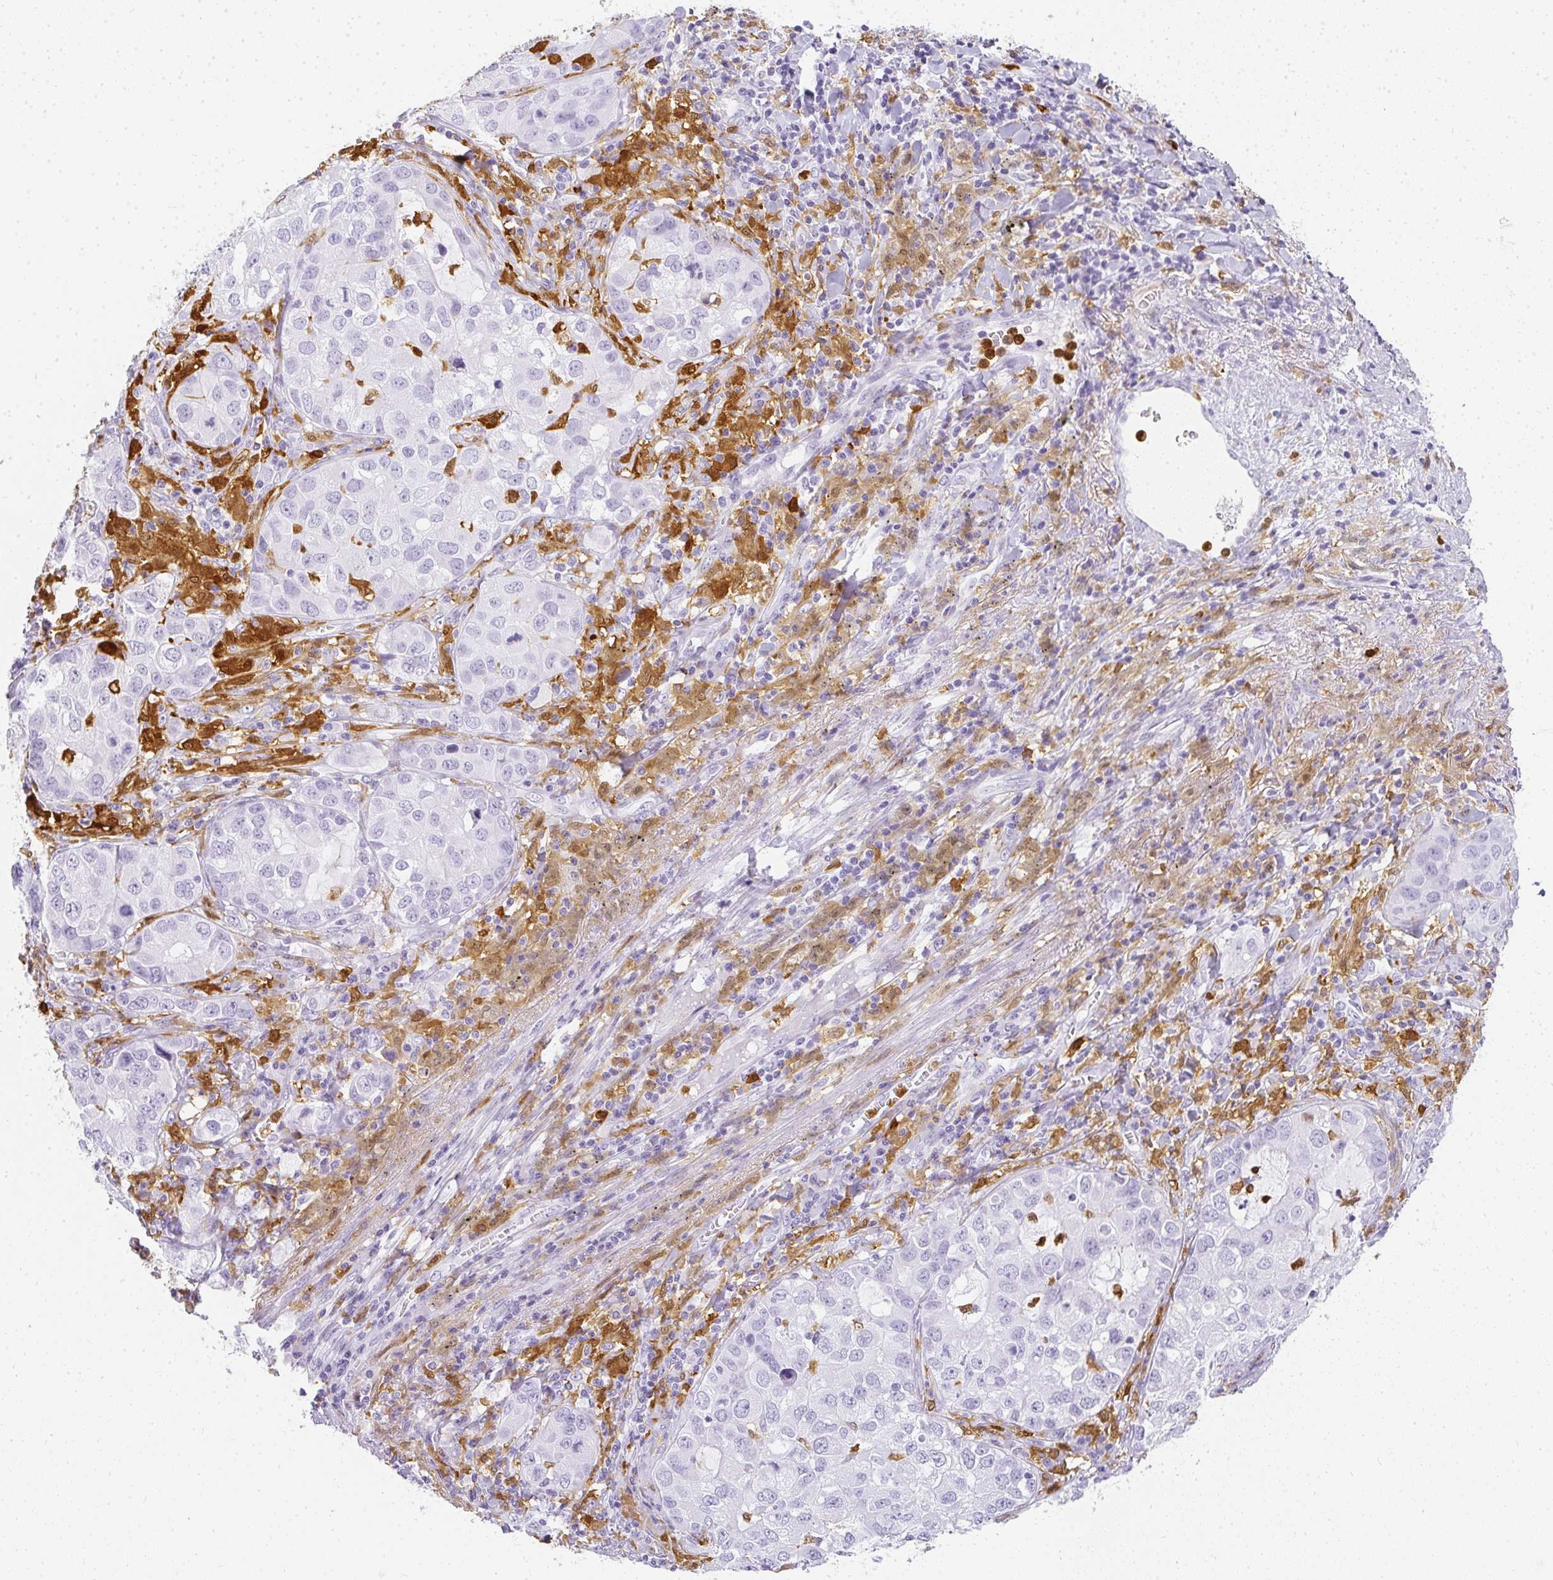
{"staining": {"intensity": "negative", "quantity": "none", "location": "none"}, "tissue": "lung cancer", "cell_type": "Tumor cells", "image_type": "cancer", "snomed": [{"axis": "morphology", "description": "Normal morphology"}, {"axis": "morphology", "description": "Adenocarcinoma, NOS"}, {"axis": "topography", "description": "Lymph node"}, {"axis": "topography", "description": "Lung"}], "caption": "Immunohistochemistry of lung cancer exhibits no positivity in tumor cells.", "gene": "HK3", "patient": {"sex": "female", "age": 51}}